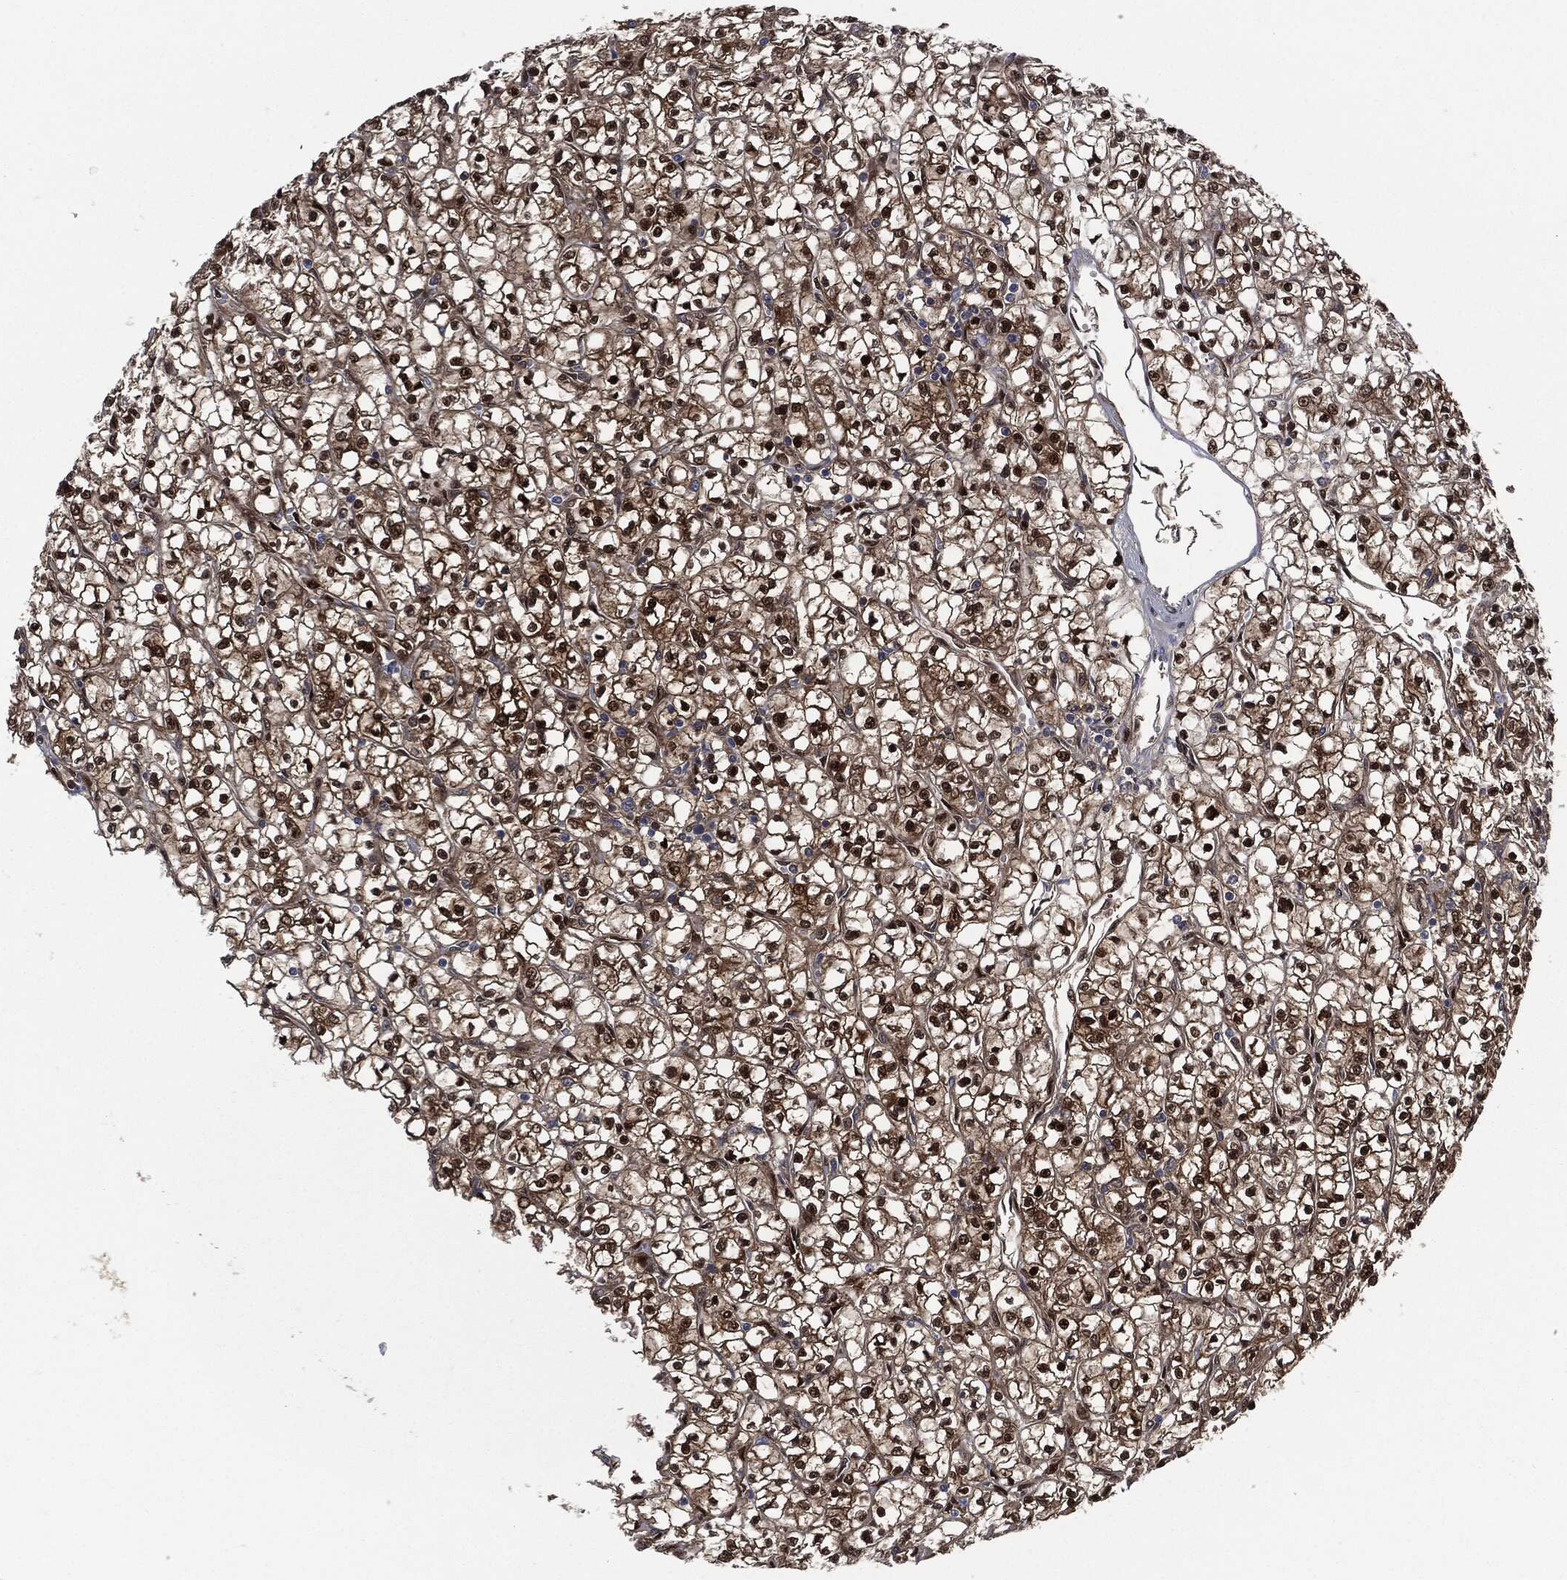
{"staining": {"intensity": "strong", "quantity": "25%-75%", "location": "cytoplasmic/membranous,nuclear"}, "tissue": "renal cancer", "cell_type": "Tumor cells", "image_type": "cancer", "snomed": [{"axis": "morphology", "description": "Adenocarcinoma, NOS"}, {"axis": "topography", "description": "Kidney"}], "caption": "A high amount of strong cytoplasmic/membranous and nuclear positivity is present in about 25%-75% of tumor cells in renal cancer (adenocarcinoma) tissue.", "gene": "DCTN1", "patient": {"sex": "female", "age": 64}}